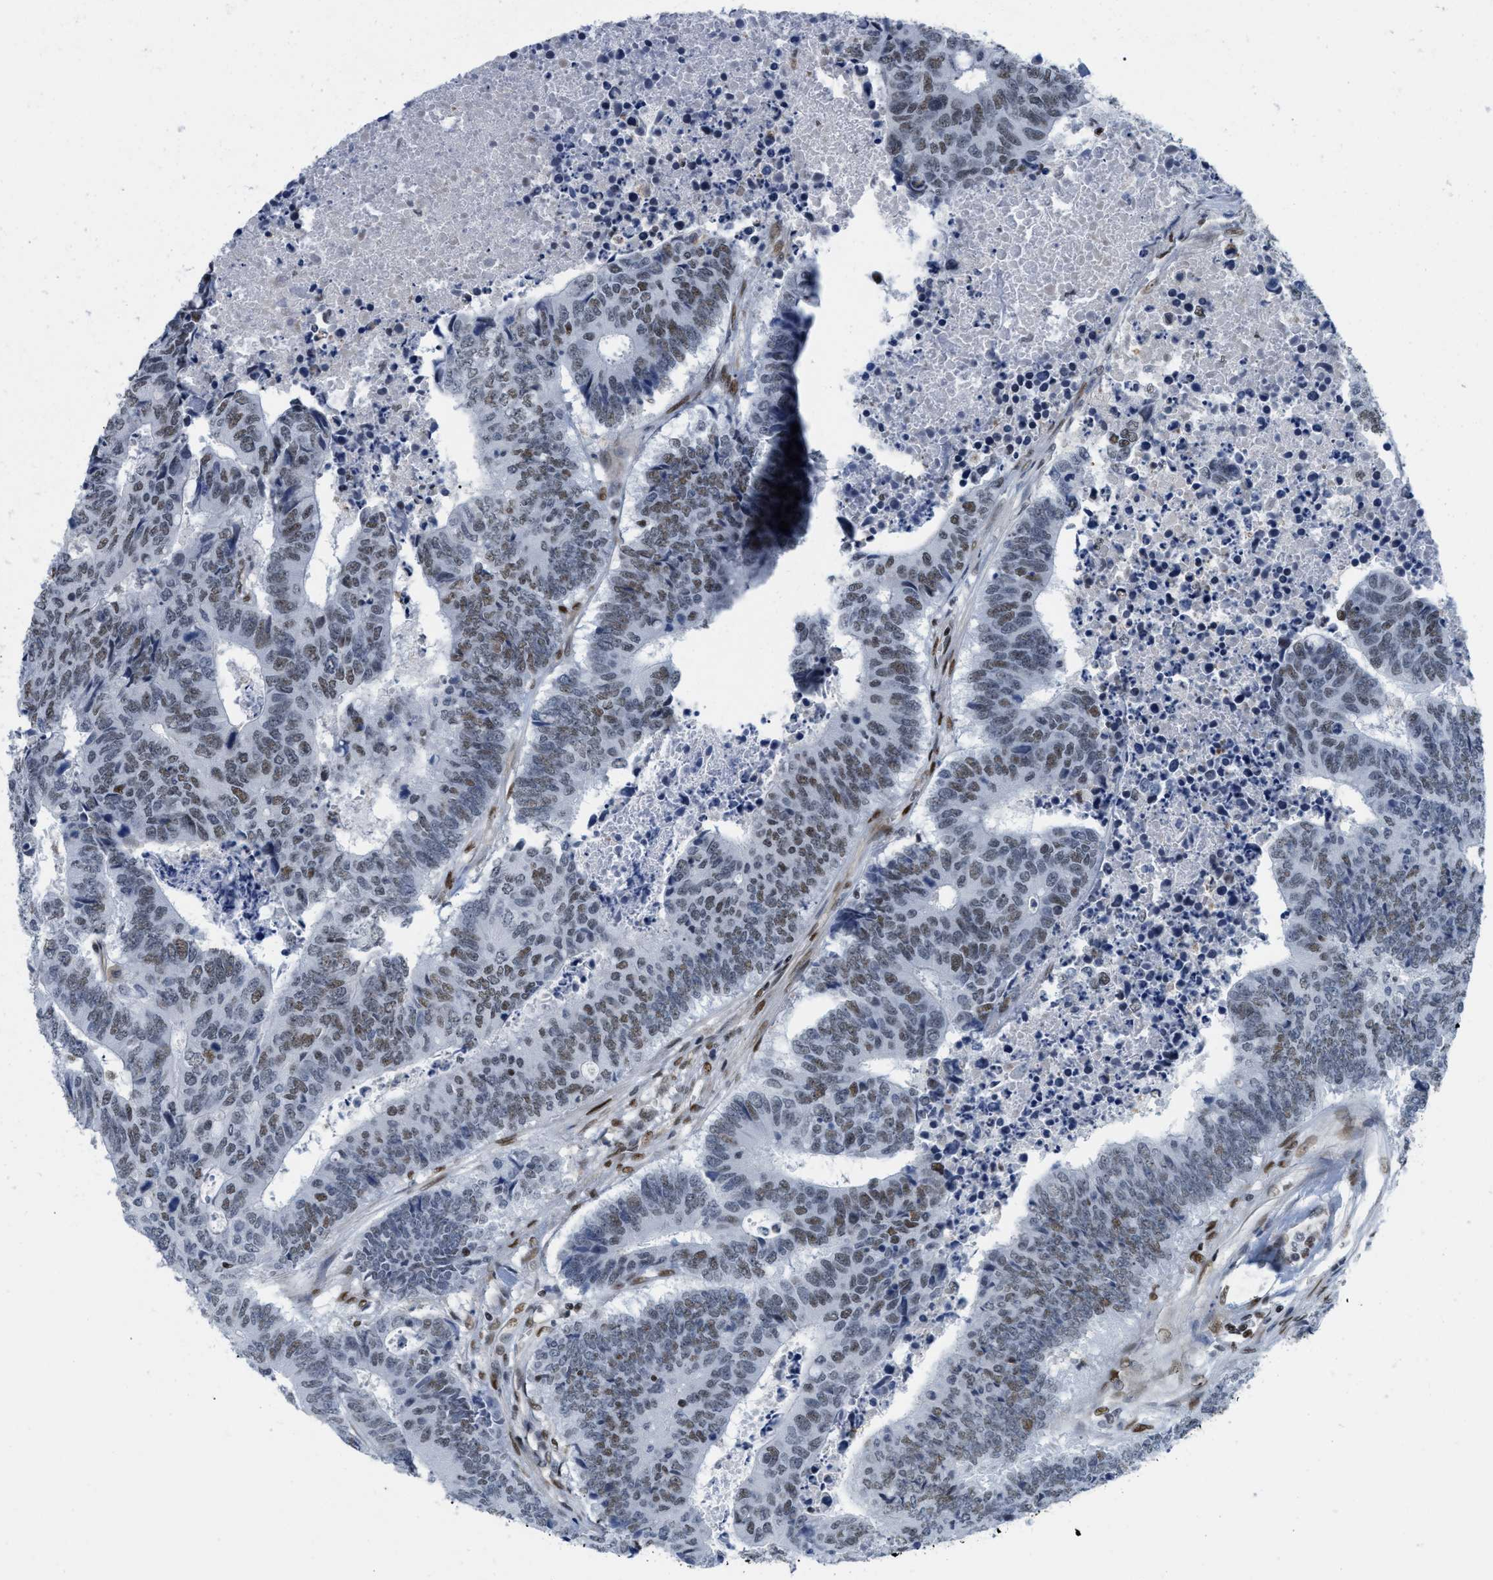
{"staining": {"intensity": "weak", "quantity": "25%-75%", "location": "nuclear"}, "tissue": "colorectal cancer", "cell_type": "Tumor cells", "image_type": "cancer", "snomed": [{"axis": "morphology", "description": "Adenocarcinoma, NOS"}, {"axis": "topography", "description": "Rectum"}], "caption": "Immunohistochemical staining of human colorectal adenocarcinoma reveals low levels of weak nuclear expression in approximately 25%-75% of tumor cells.", "gene": "MIER1", "patient": {"sex": "male", "age": 84}}